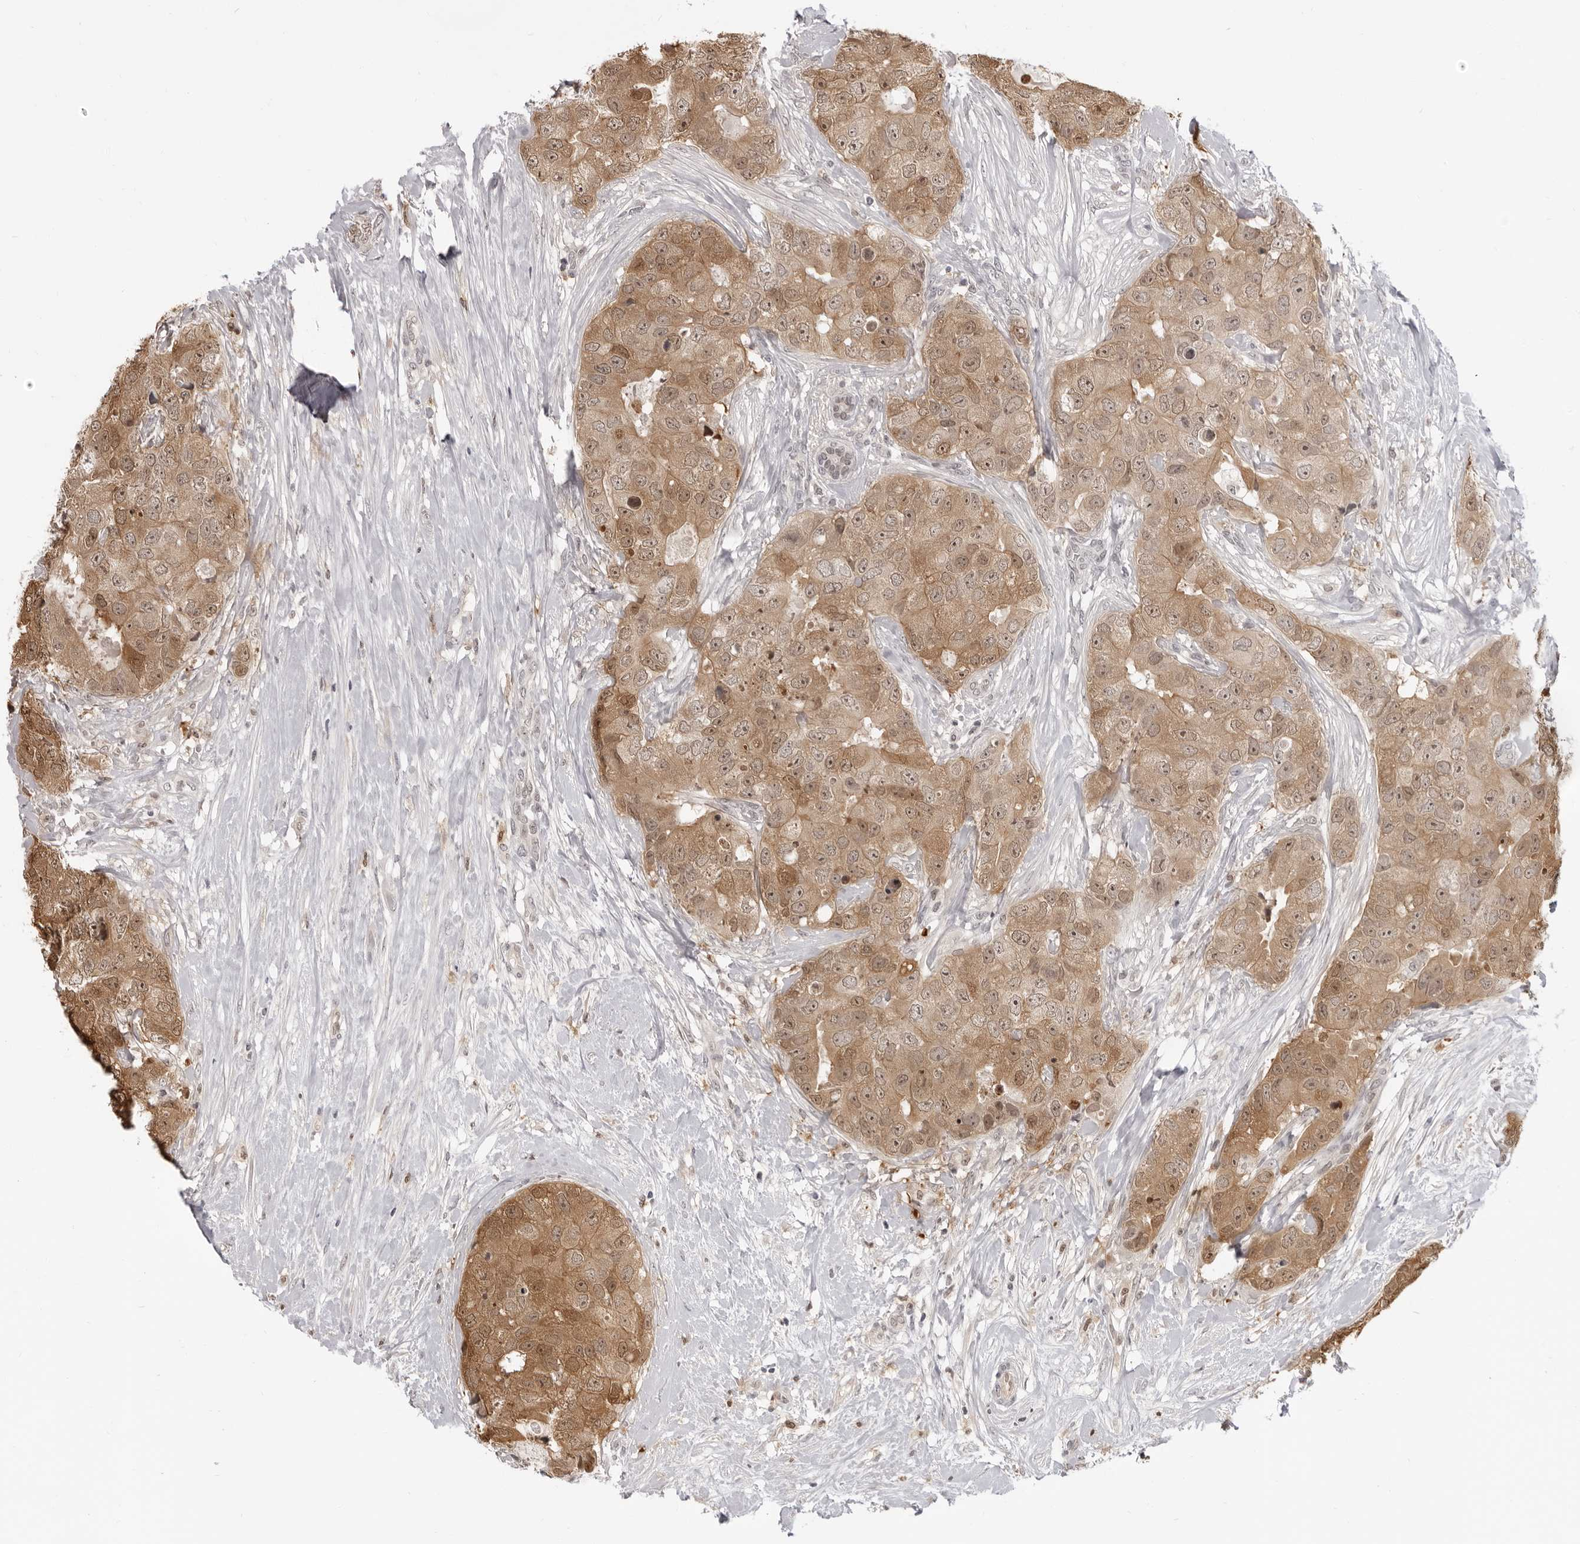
{"staining": {"intensity": "moderate", "quantity": ">75%", "location": "cytoplasmic/membranous,nuclear"}, "tissue": "breast cancer", "cell_type": "Tumor cells", "image_type": "cancer", "snomed": [{"axis": "morphology", "description": "Duct carcinoma"}, {"axis": "topography", "description": "Breast"}], "caption": "This micrograph demonstrates immunohistochemistry staining of infiltrating ductal carcinoma (breast), with medium moderate cytoplasmic/membranous and nuclear positivity in about >75% of tumor cells.", "gene": "SRGAP2", "patient": {"sex": "female", "age": 62}}